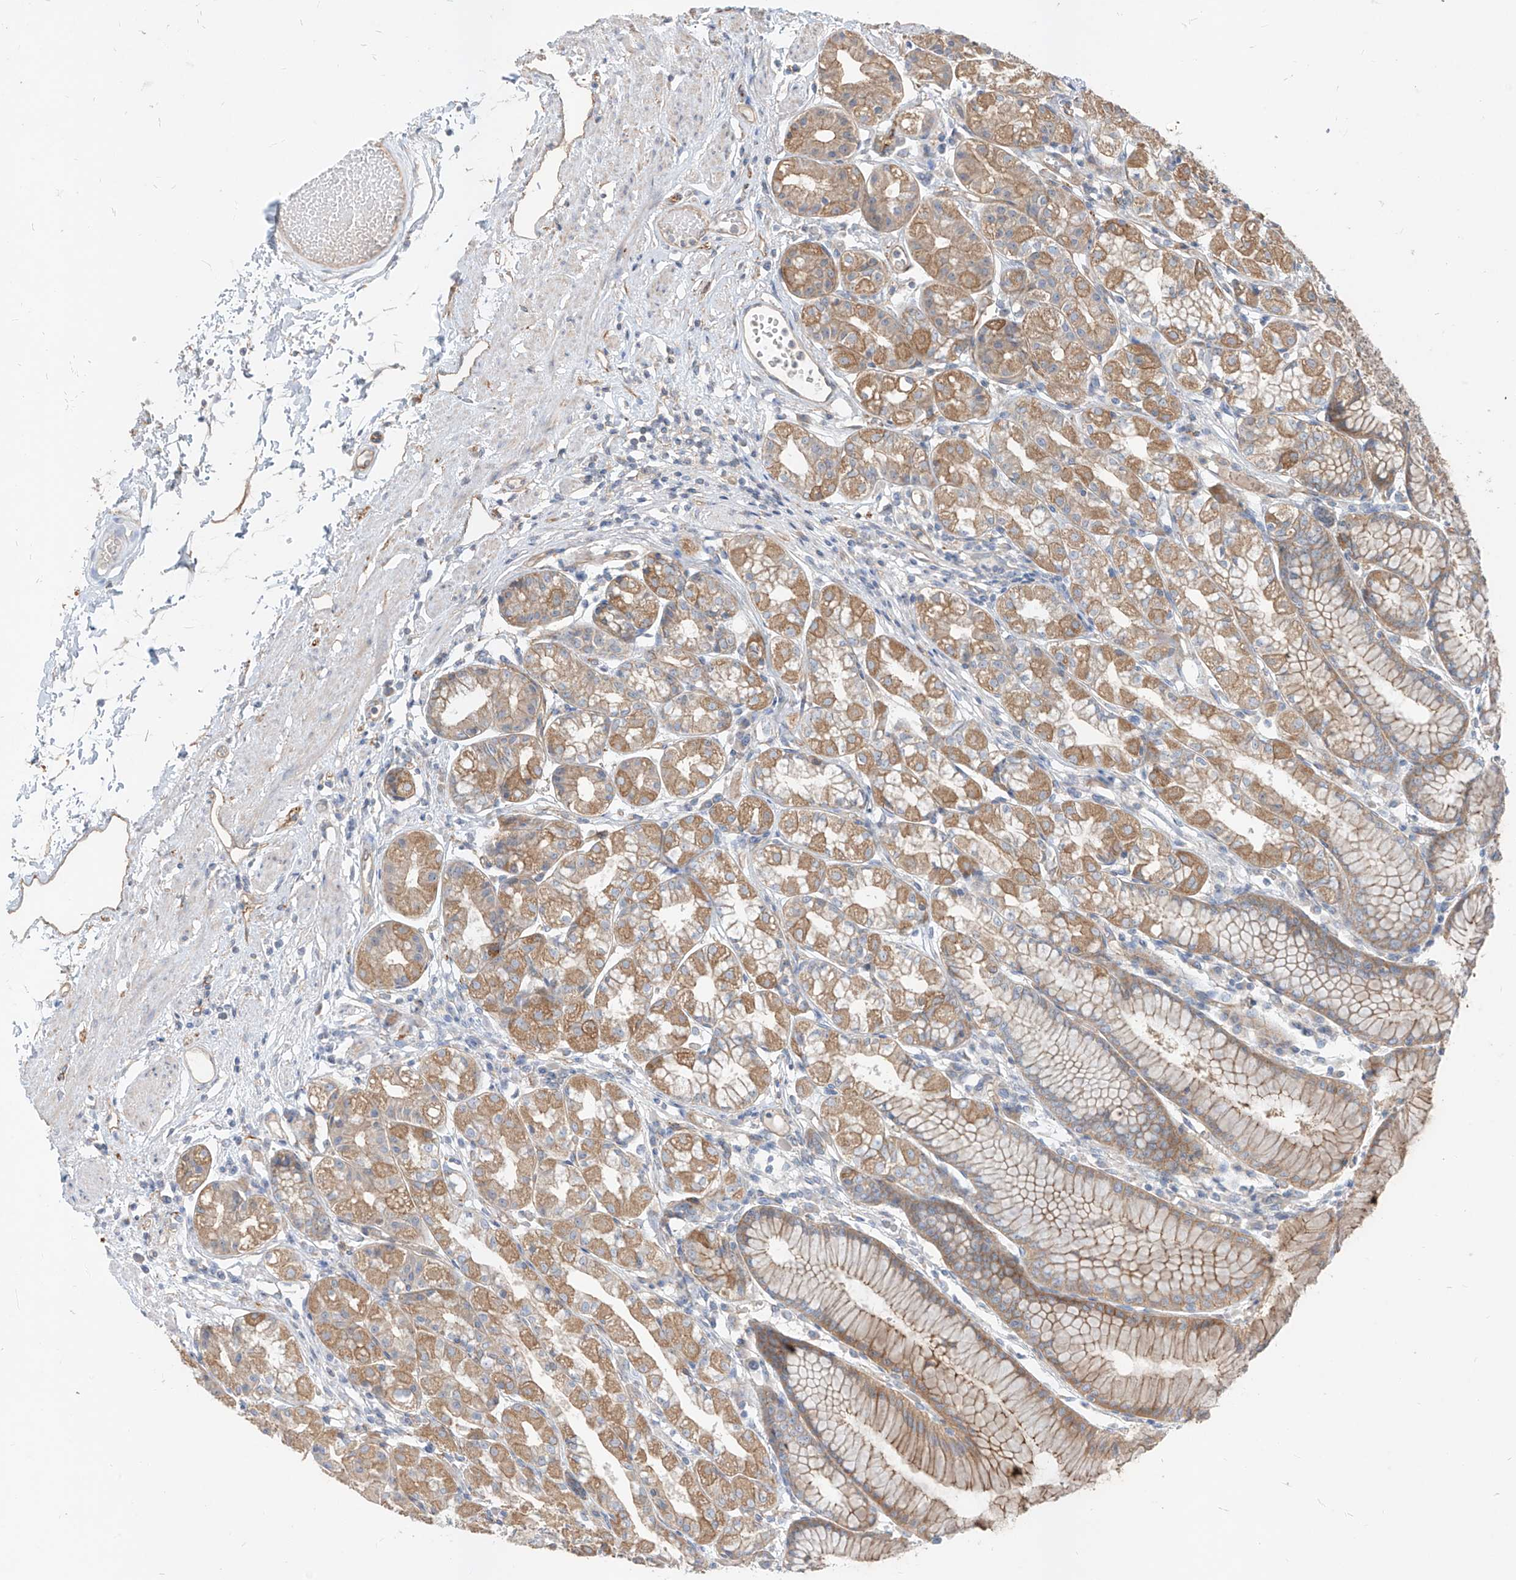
{"staining": {"intensity": "moderate", "quantity": ">75%", "location": "cytoplasmic/membranous"}, "tissue": "stomach", "cell_type": "Glandular cells", "image_type": "normal", "snomed": [{"axis": "morphology", "description": "Normal tissue, NOS"}, {"axis": "topography", "description": "Stomach"}], "caption": "Immunohistochemistry staining of unremarkable stomach, which shows medium levels of moderate cytoplasmic/membranous staining in approximately >75% of glandular cells indicating moderate cytoplasmic/membranous protein expression. The staining was performed using DAB (brown) for protein detection and nuclei were counterstained in hematoxylin (blue).", "gene": "EPHX4", "patient": {"sex": "female", "age": 57}}